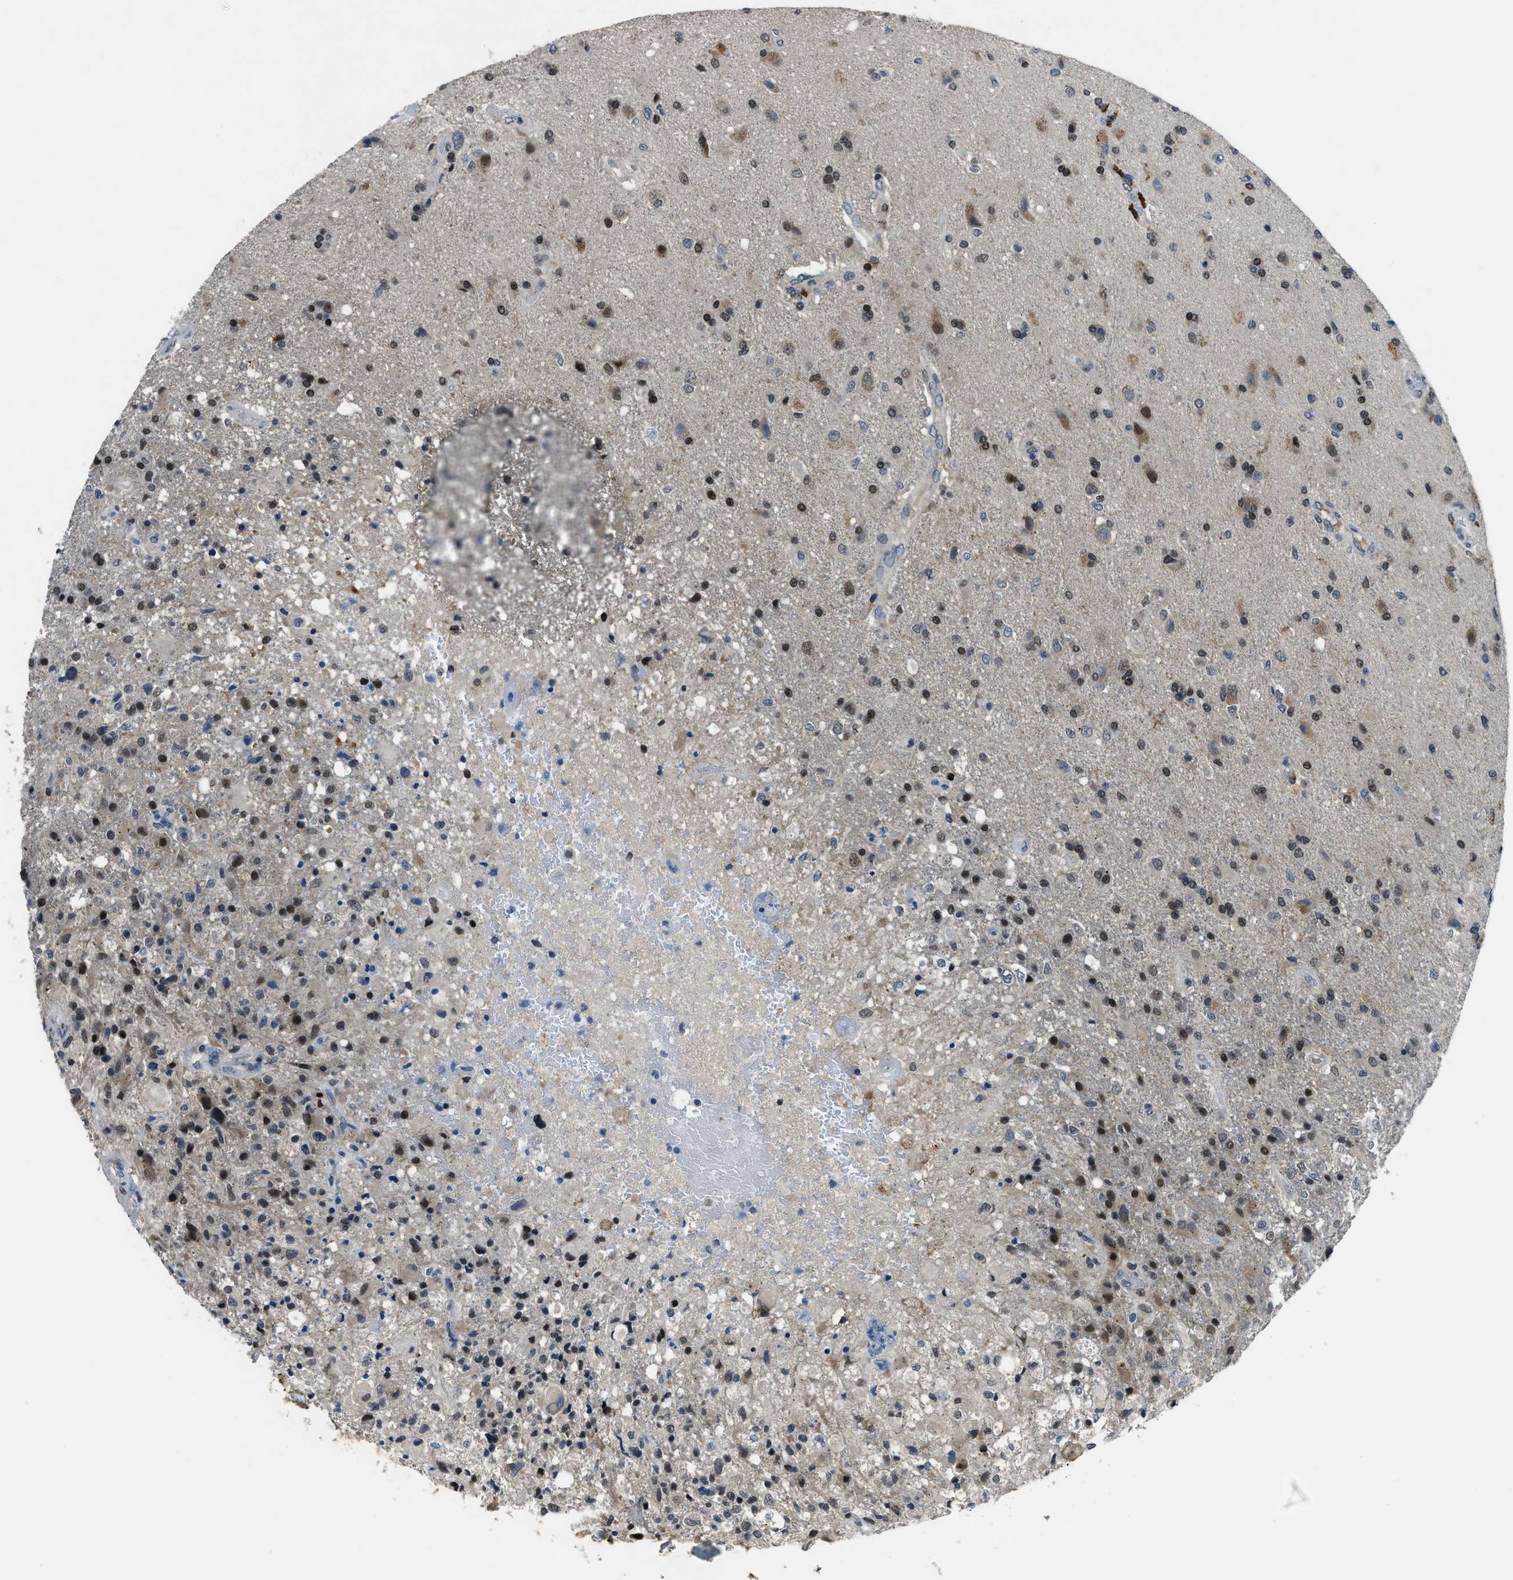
{"staining": {"intensity": "moderate", "quantity": ">75%", "location": "cytoplasmic/membranous,nuclear"}, "tissue": "glioma", "cell_type": "Tumor cells", "image_type": "cancer", "snomed": [{"axis": "morphology", "description": "Glioma, malignant, High grade"}, {"axis": "topography", "description": "Brain"}], "caption": "This is a micrograph of immunohistochemistry staining of malignant glioma (high-grade), which shows moderate expression in the cytoplasmic/membranous and nuclear of tumor cells.", "gene": "DUSP19", "patient": {"sex": "male", "age": 72}}